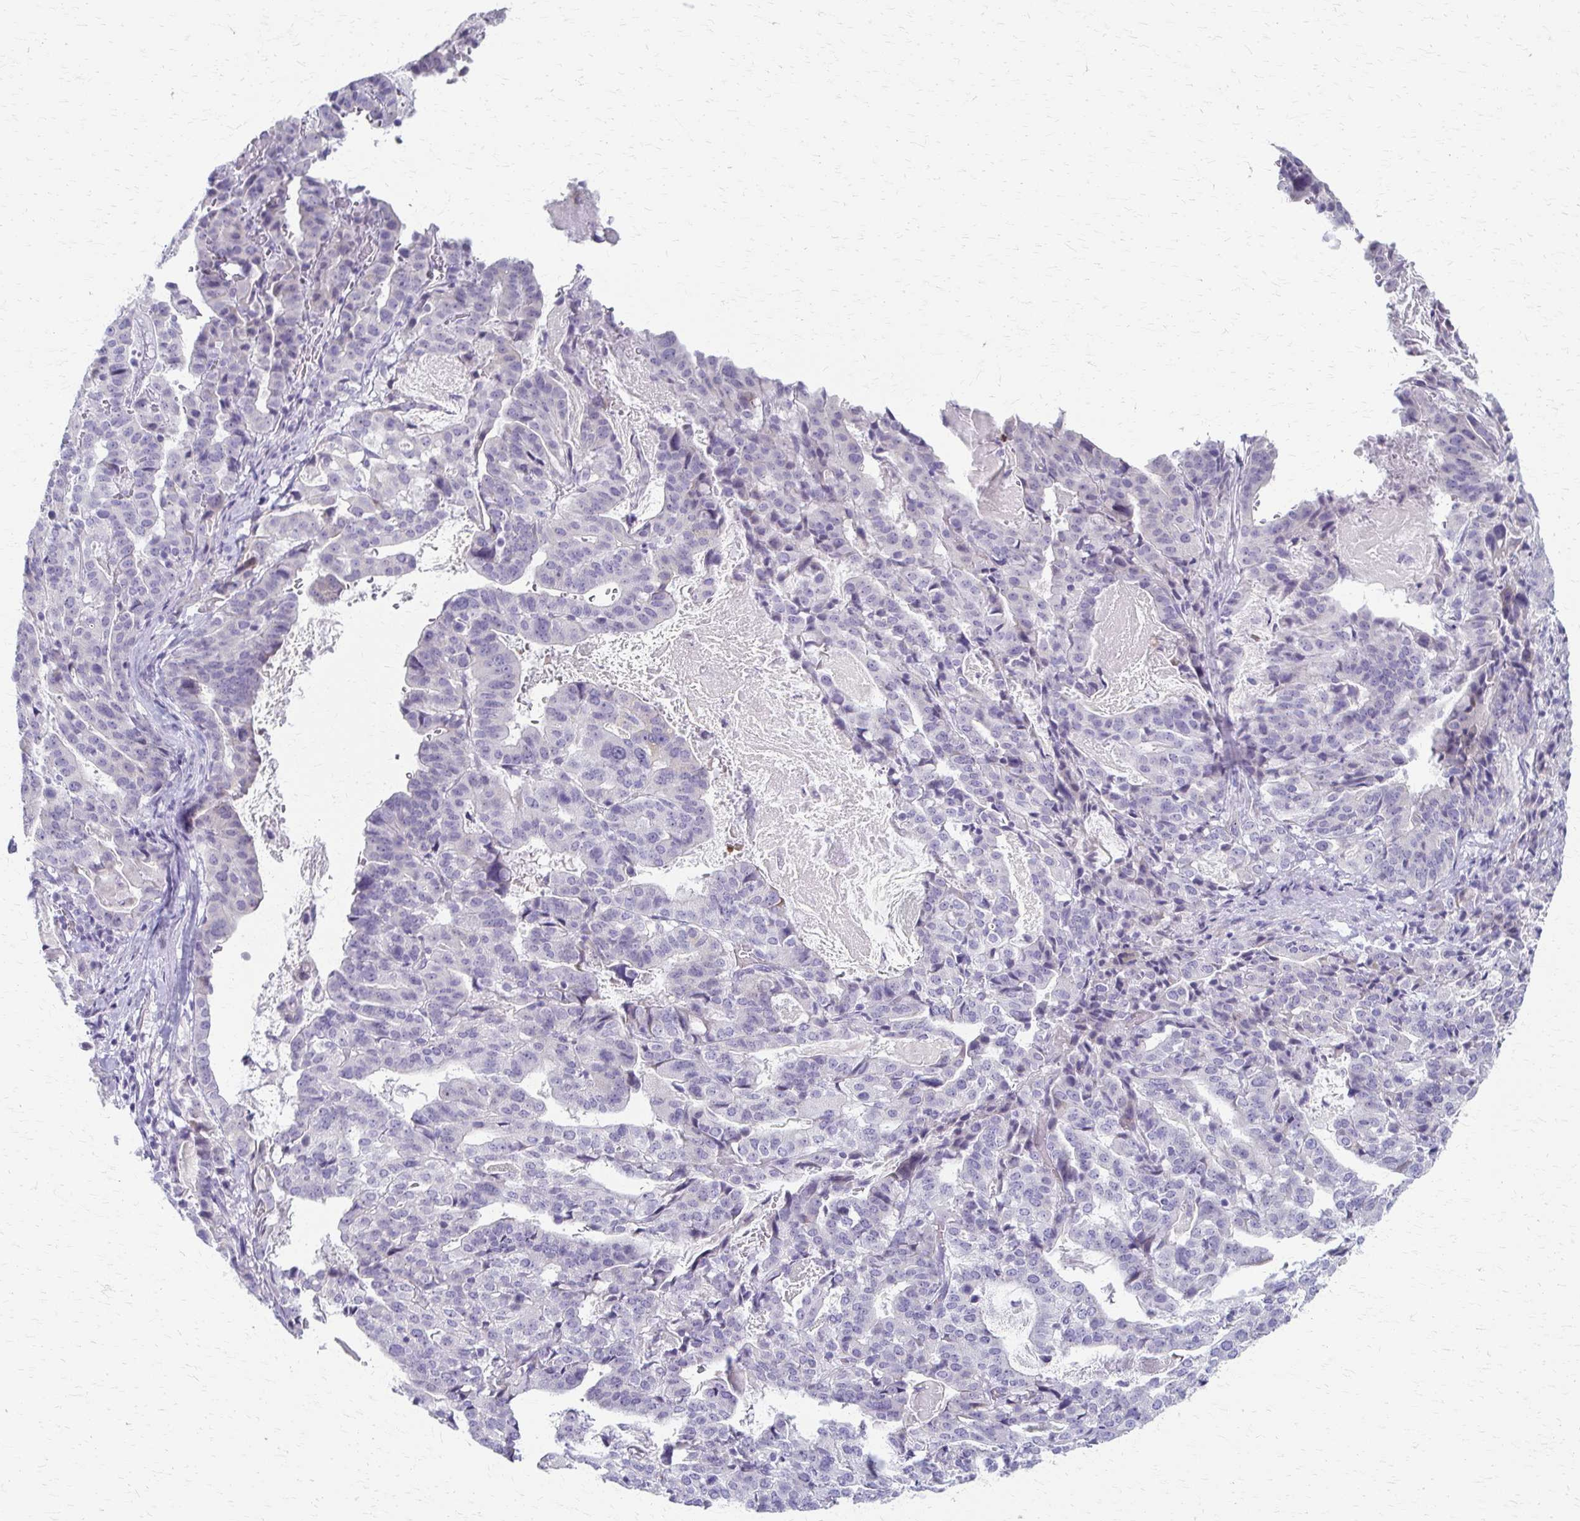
{"staining": {"intensity": "negative", "quantity": "none", "location": "none"}, "tissue": "stomach cancer", "cell_type": "Tumor cells", "image_type": "cancer", "snomed": [{"axis": "morphology", "description": "Adenocarcinoma, NOS"}, {"axis": "topography", "description": "Stomach"}], "caption": "Immunohistochemistry photomicrograph of stomach adenocarcinoma stained for a protein (brown), which demonstrates no expression in tumor cells. (DAB immunohistochemistry (IHC) visualized using brightfield microscopy, high magnification).", "gene": "CYB5A", "patient": {"sex": "male", "age": 48}}